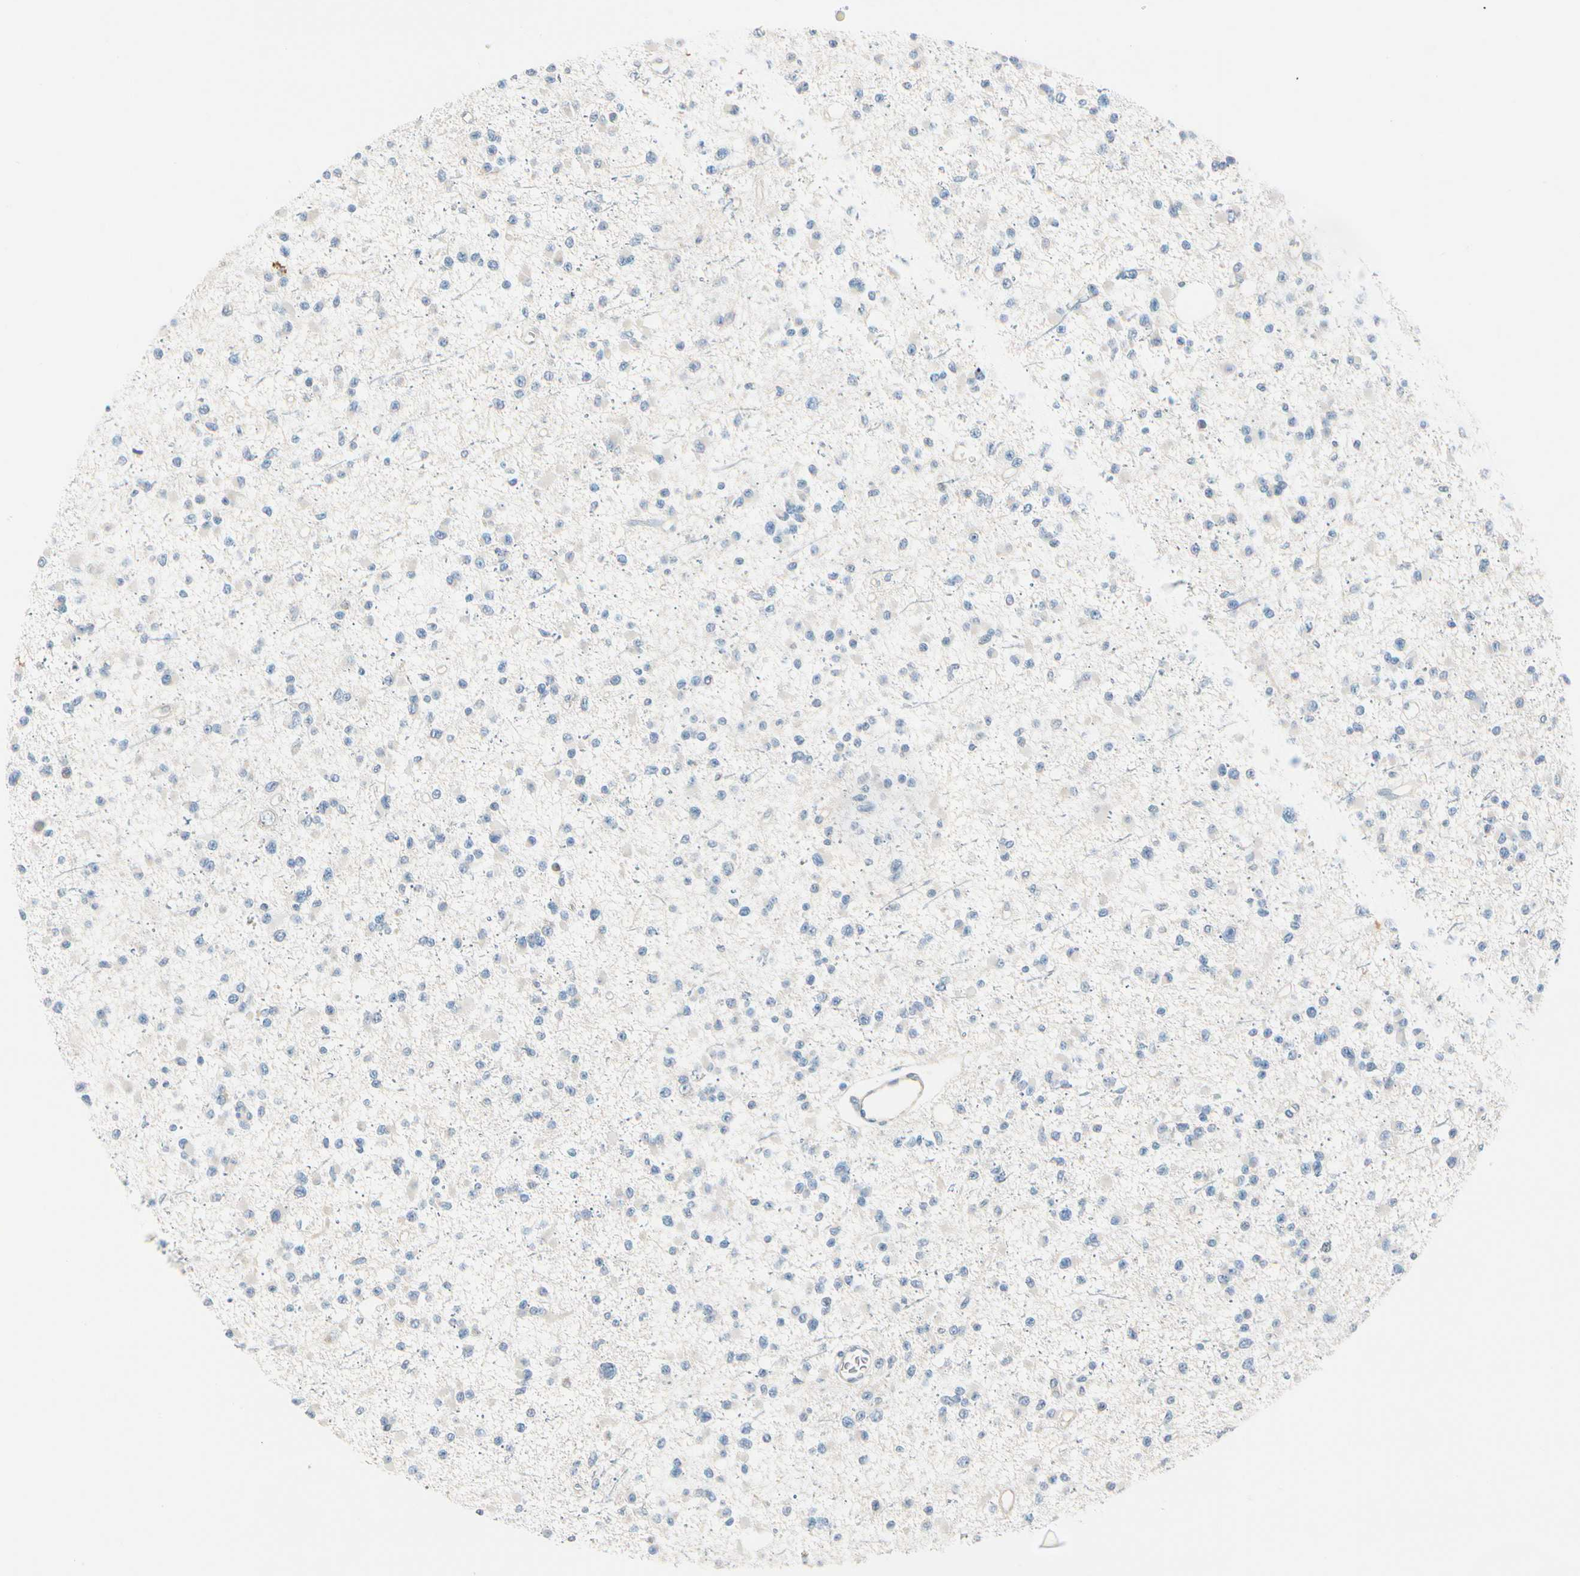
{"staining": {"intensity": "negative", "quantity": "none", "location": "none"}, "tissue": "glioma", "cell_type": "Tumor cells", "image_type": "cancer", "snomed": [{"axis": "morphology", "description": "Glioma, malignant, Low grade"}, {"axis": "topography", "description": "Brain"}], "caption": "Malignant low-grade glioma stained for a protein using immunohistochemistry displays no positivity tumor cells.", "gene": "STK40", "patient": {"sex": "female", "age": 22}}